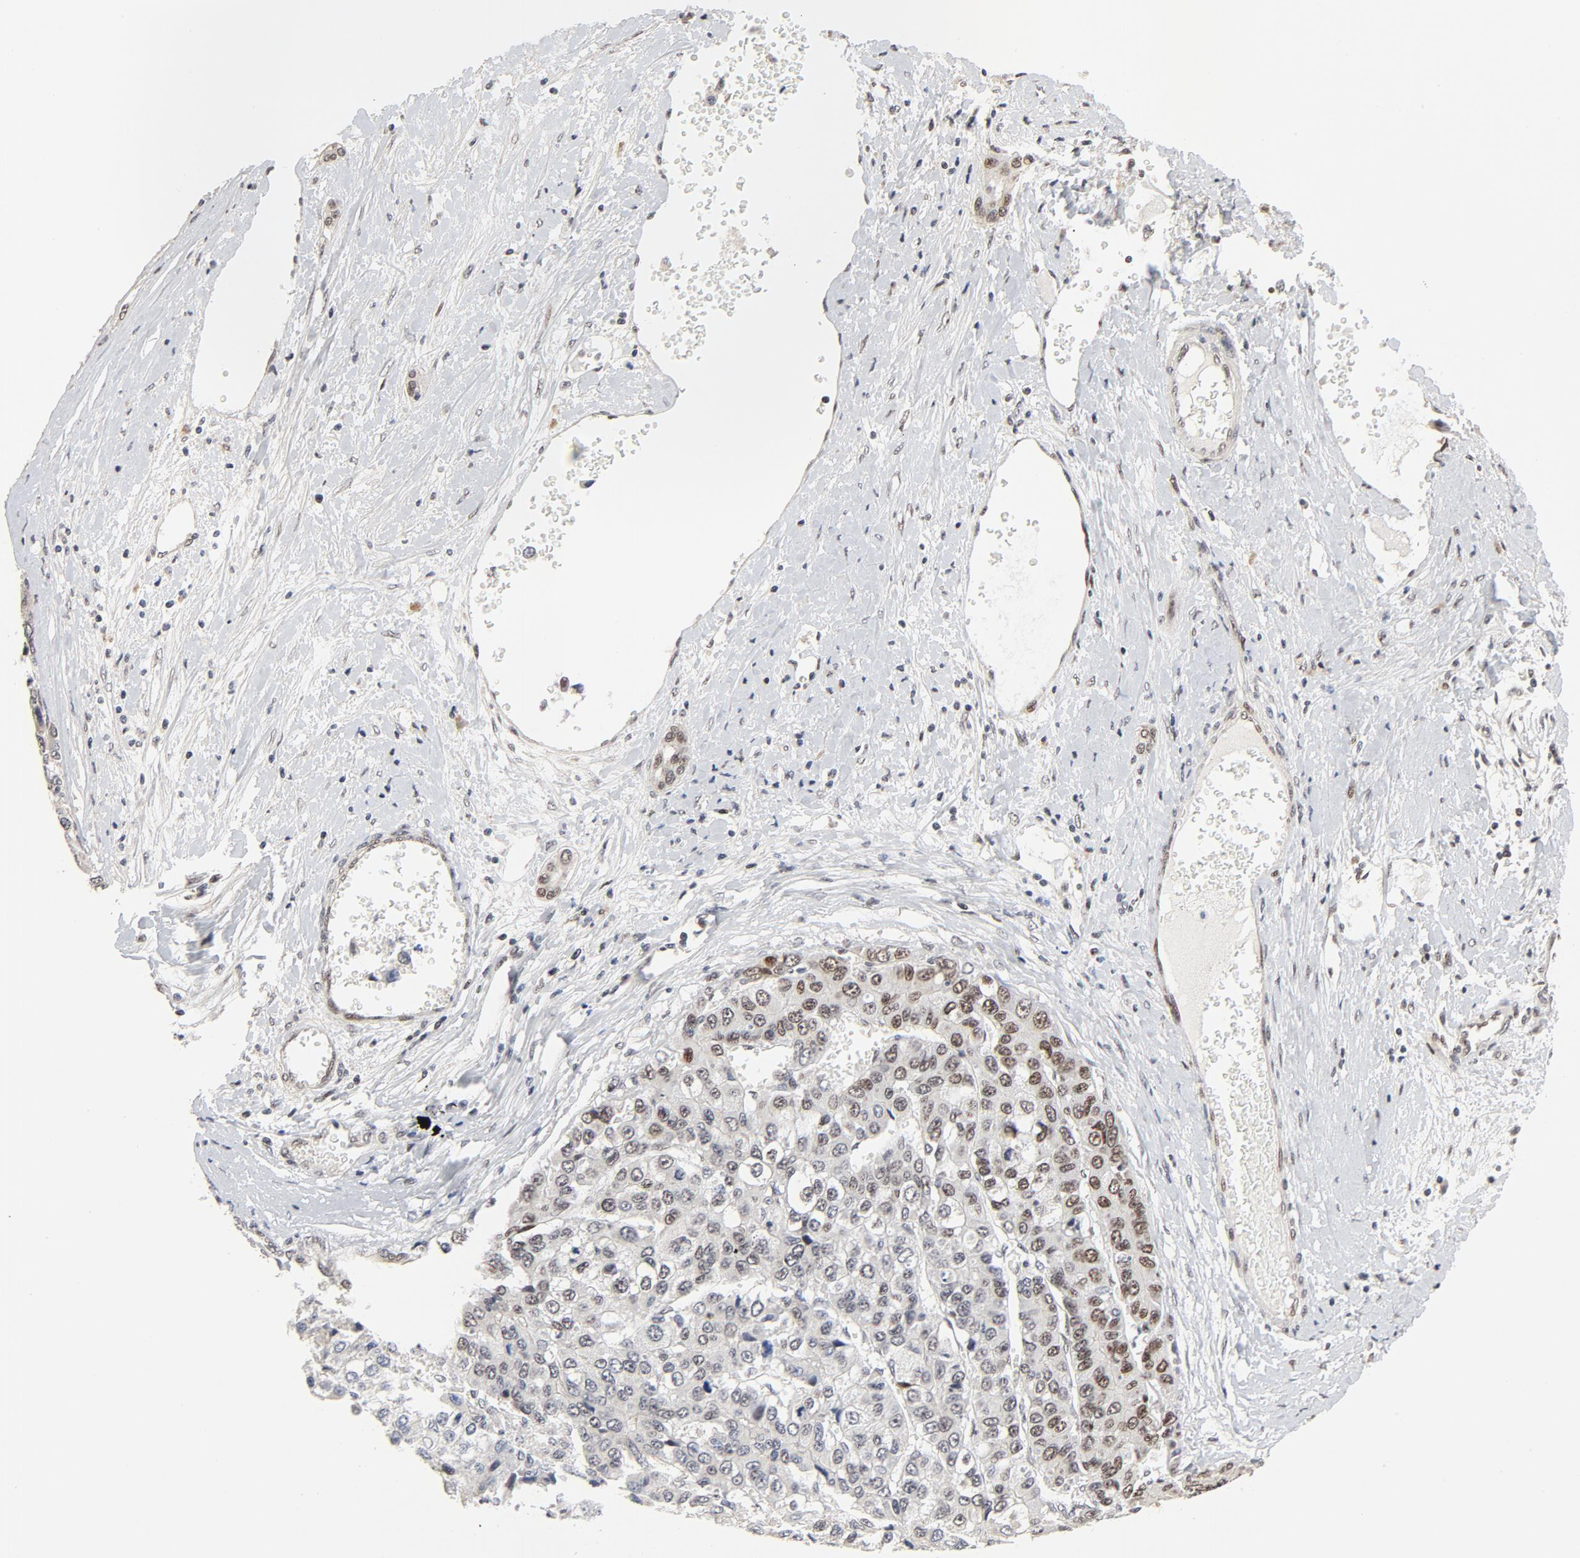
{"staining": {"intensity": "moderate", "quantity": "25%-75%", "location": "nuclear"}, "tissue": "liver cancer", "cell_type": "Tumor cells", "image_type": "cancer", "snomed": [{"axis": "morphology", "description": "Carcinoma, Hepatocellular, NOS"}, {"axis": "topography", "description": "Liver"}], "caption": "The immunohistochemical stain labels moderate nuclear staining in tumor cells of liver hepatocellular carcinoma tissue.", "gene": "GTF2I", "patient": {"sex": "female", "age": 66}}